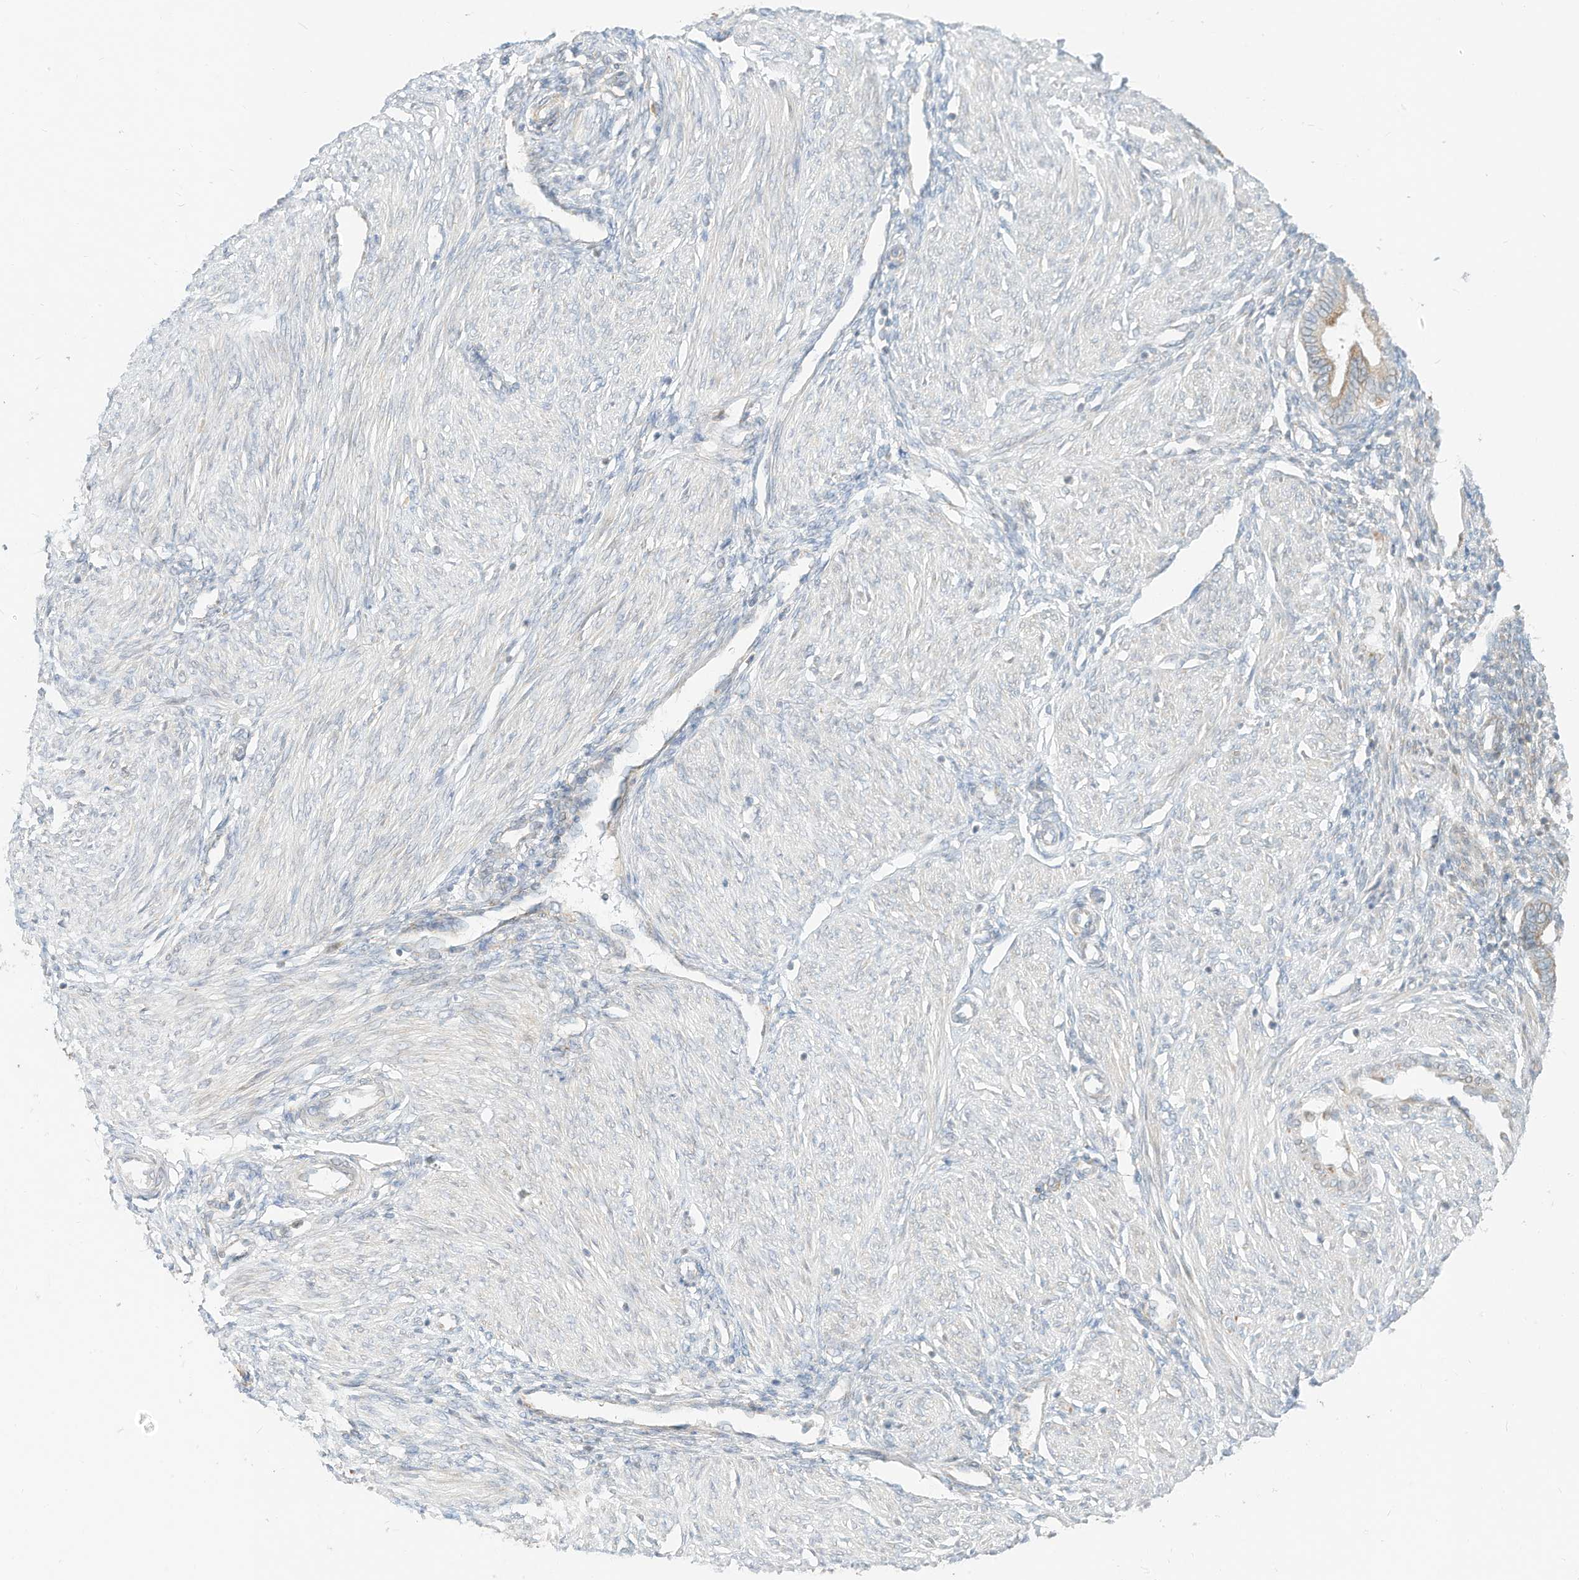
{"staining": {"intensity": "negative", "quantity": "none", "location": "none"}, "tissue": "endometrium", "cell_type": "Cells in endometrial stroma", "image_type": "normal", "snomed": [{"axis": "morphology", "description": "Normal tissue, NOS"}, {"axis": "topography", "description": "Endometrium"}], "caption": "IHC image of benign endometrium: human endometrium stained with DAB reveals no significant protein staining in cells in endometrial stroma. (Stains: DAB (3,3'-diaminobenzidine) immunohistochemistry (IHC) with hematoxylin counter stain, Microscopy: brightfield microscopy at high magnification).", "gene": "STT3A", "patient": {"sex": "female", "age": 53}}